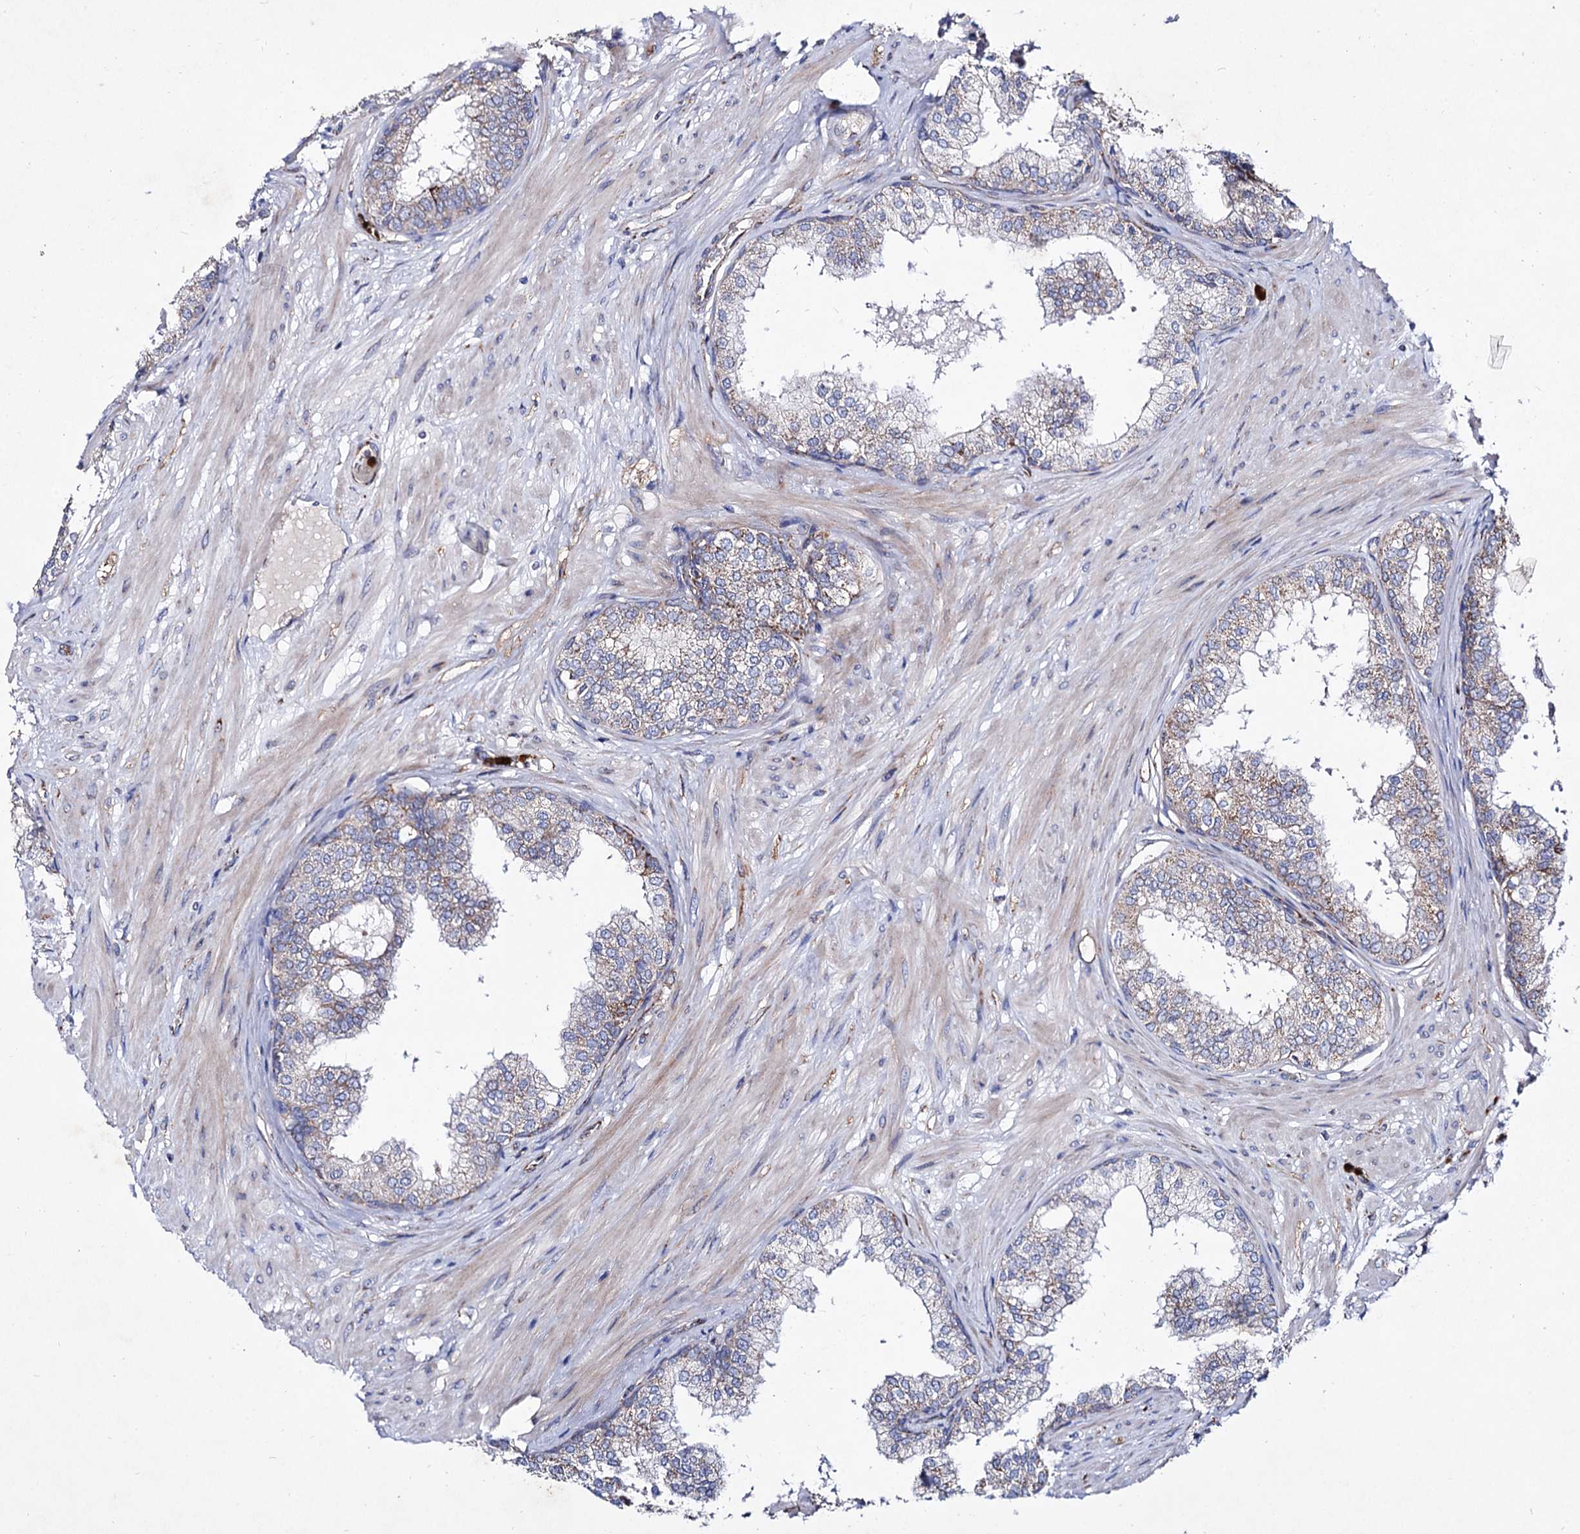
{"staining": {"intensity": "moderate", "quantity": "<25%", "location": "cytoplasmic/membranous"}, "tissue": "prostate", "cell_type": "Glandular cells", "image_type": "normal", "snomed": [{"axis": "morphology", "description": "Normal tissue, NOS"}, {"axis": "topography", "description": "Prostate"}], "caption": "Unremarkable prostate demonstrates moderate cytoplasmic/membranous positivity in approximately <25% of glandular cells, visualized by immunohistochemistry. The staining was performed using DAB (3,3'-diaminobenzidine) to visualize the protein expression in brown, while the nuclei were stained in blue with hematoxylin (Magnification: 20x).", "gene": "ACAD9", "patient": {"sex": "male", "age": 60}}